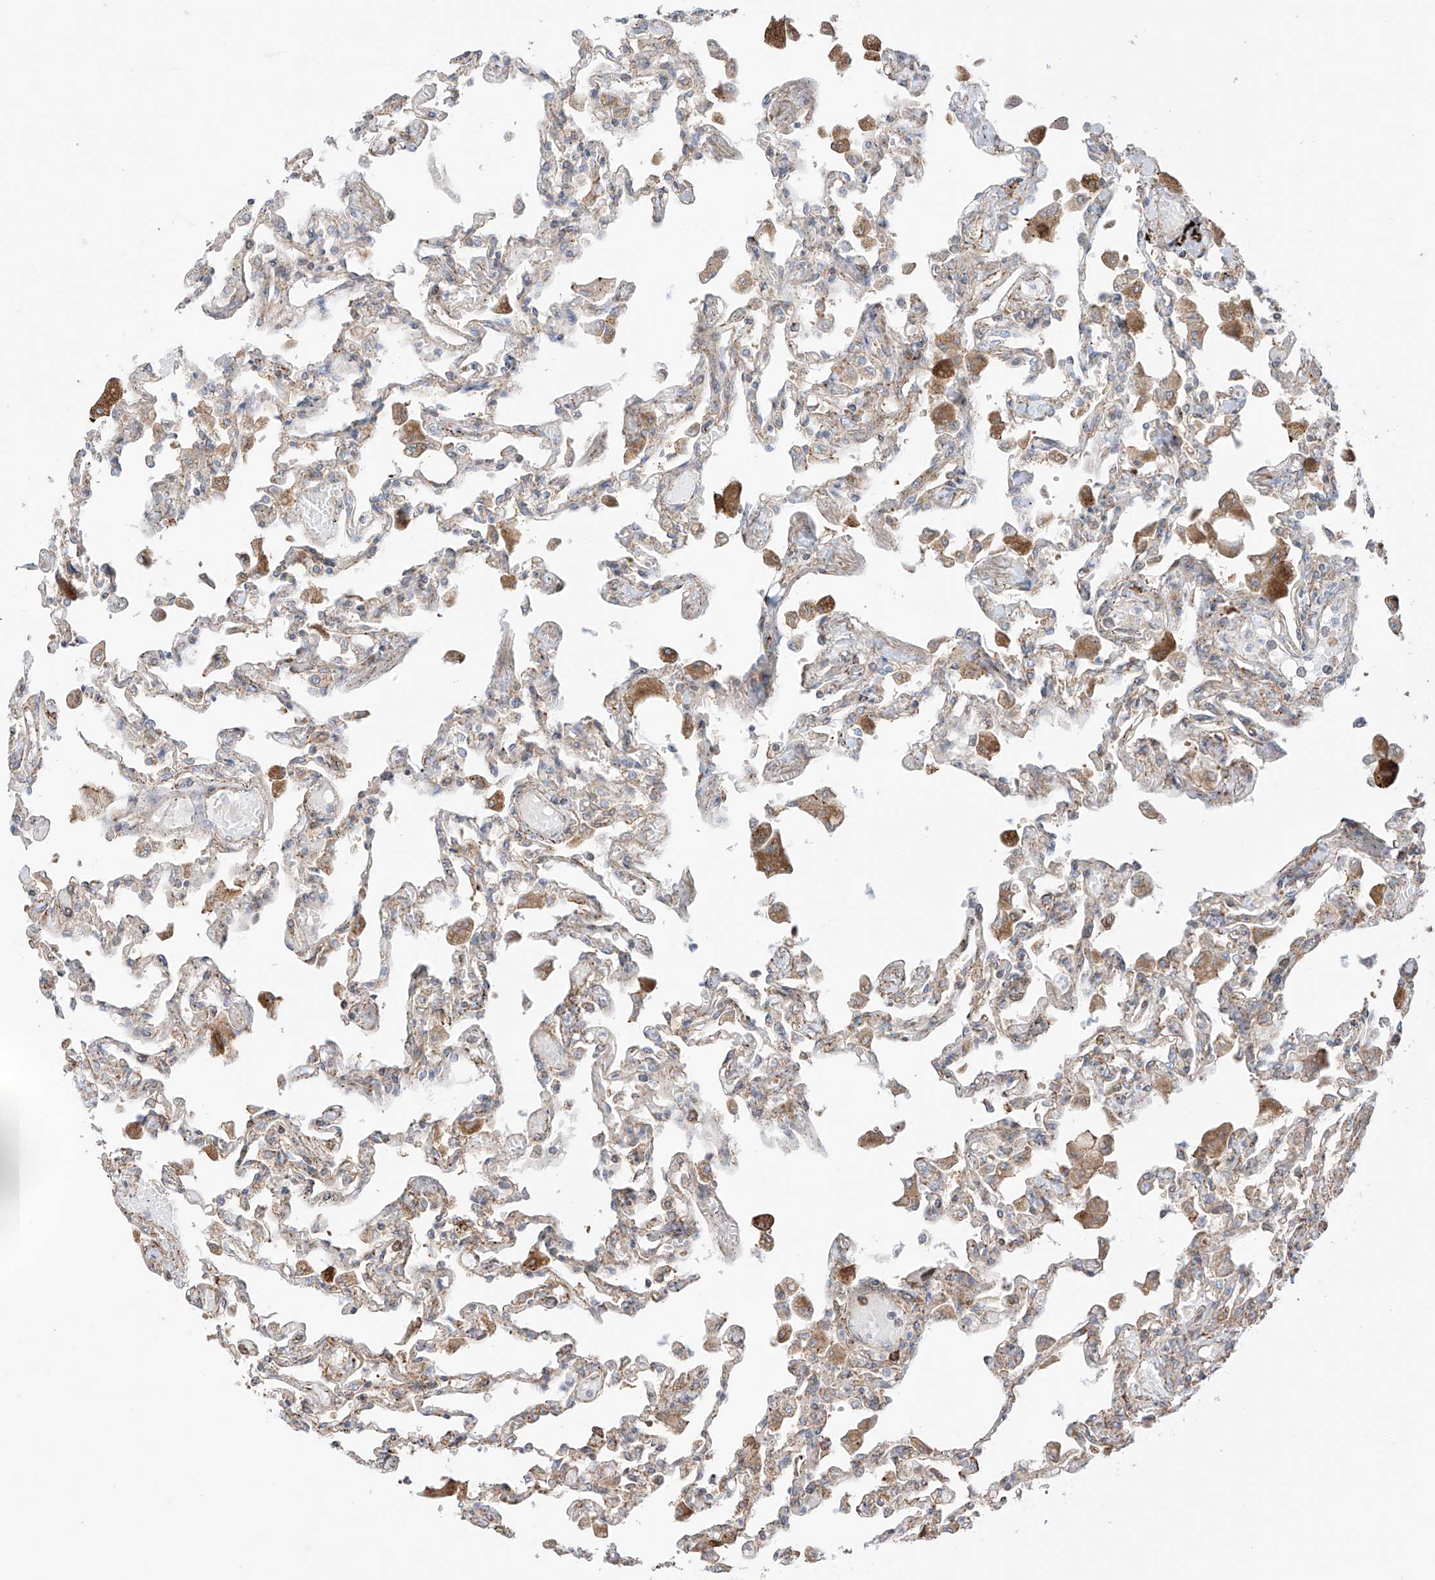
{"staining": {"intensity": "weak", "quantity": ">75%", "location": "cytoplasmic/membranous"}, "tissue": "lung", "cell_type": "Alveolar cells", "image_type": "normal", "snomed": [{"axis": "morphology", "description": "Normal tissue, NOS"}, {"axis": "topography", "description": "Bronchus"}, {"axis": "topography", "description": "Lung"}], "caption": "Protein staining of normal lung displays weak cytoplasmic/membranous staining in approximately >75% of alveolar cells. Using DAB (3,3'-diaminobenzidine) (brown) and hematoxylin (blue) stains, captured at high magnification using brightfield microscopy.", "gene": "XKR3", "patient": {"sex": "female", "age": 49}}